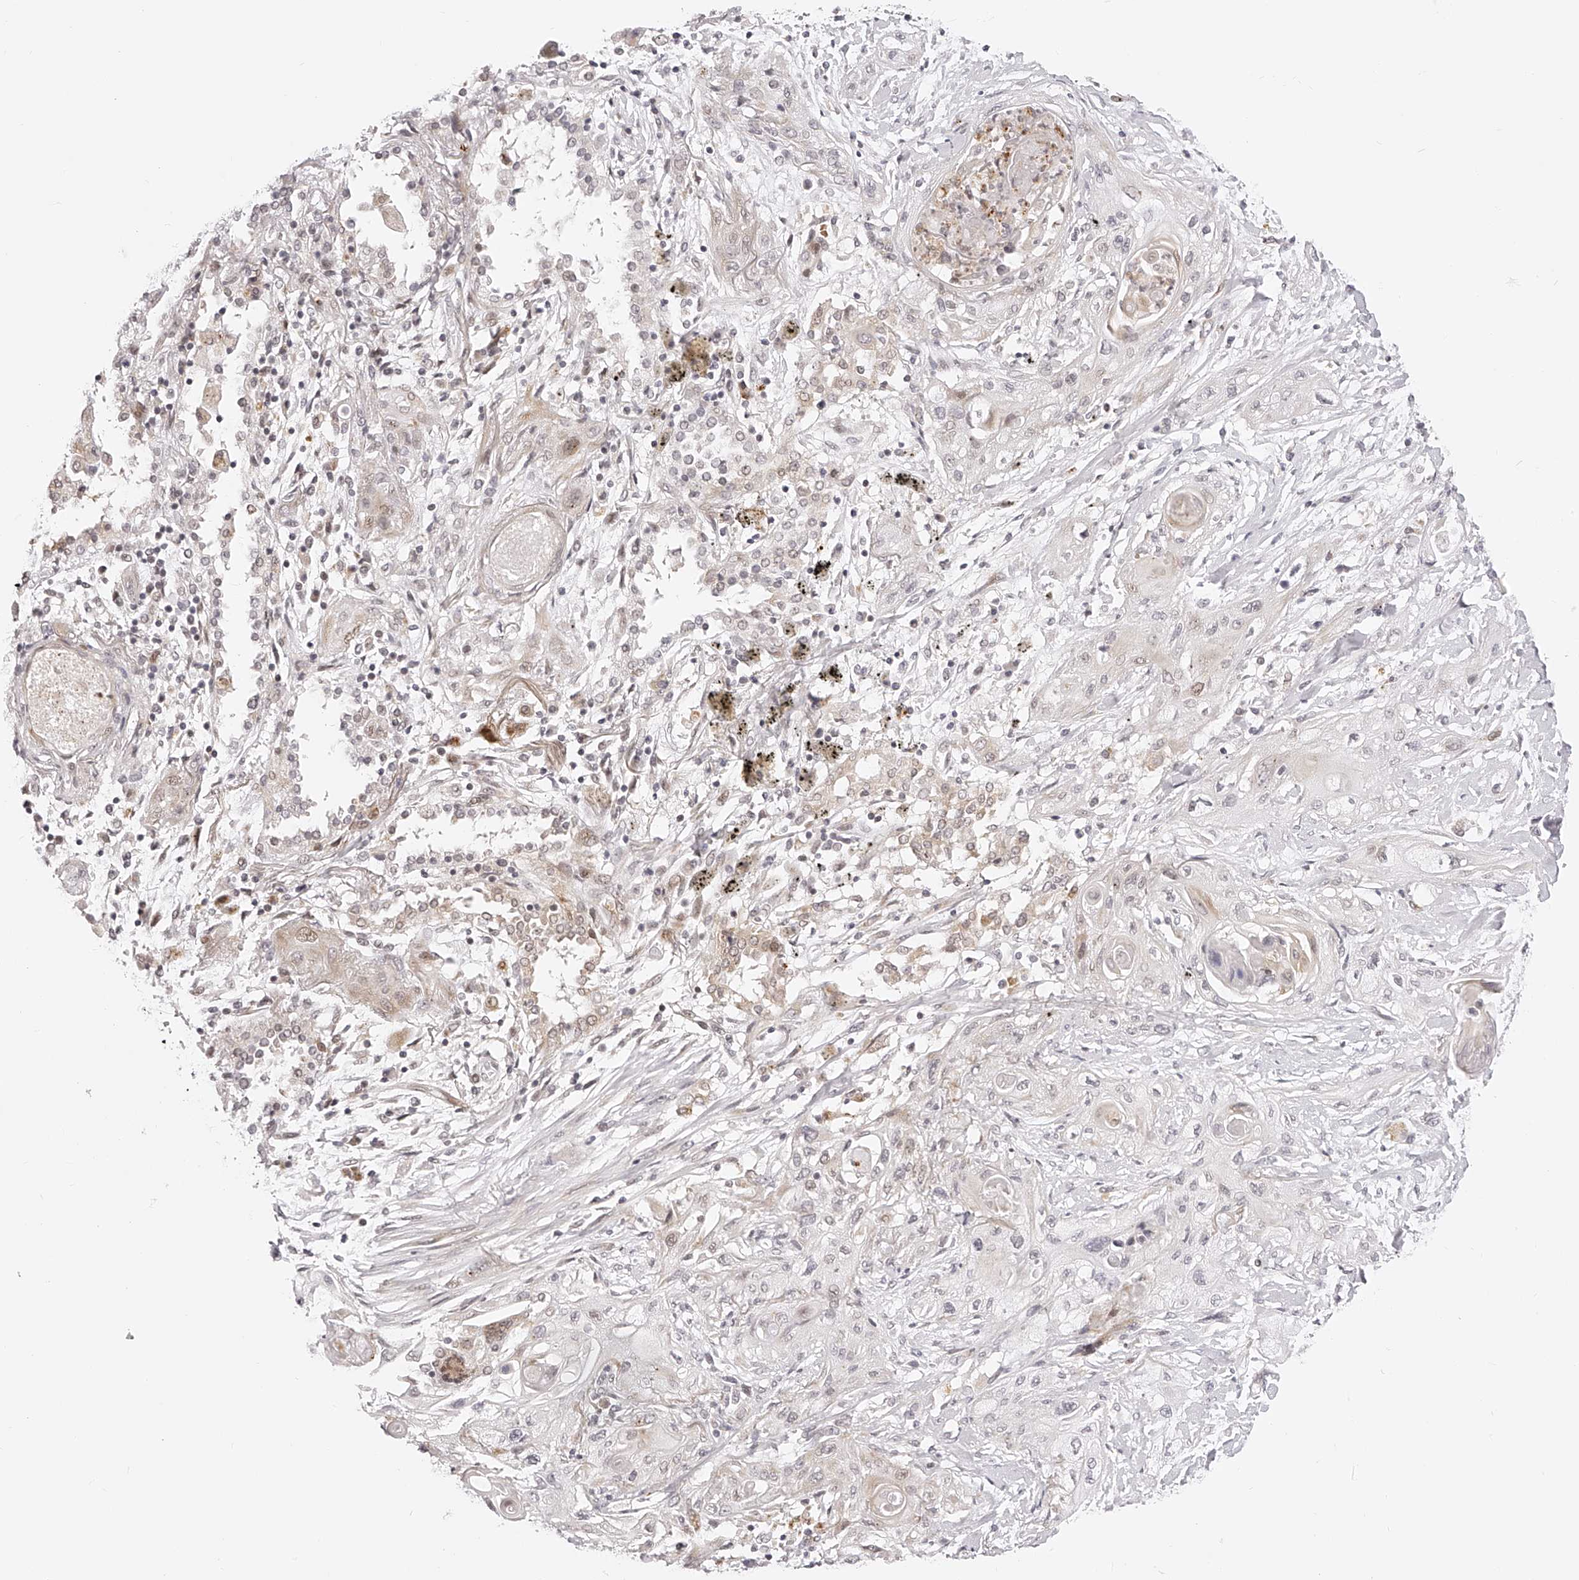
{"staining": {"intensity": "negative", "quantity": "none", "location": "none"}, "tissue": "lung cancer", "cell_type": "Tumor cells", "image_type": "cancer", "snomed": [{"axis": "morphology", "description": "Squamous cell carcinoma, NOS"}, {"axis": "topography", "description": "Lung"}], "caption": "This is a micrograph of immunohistochemistry (IHC) staining of lung squamous cell carcinoma, which shows no expression in tumor cells.", "gene": "PLEKHG1", "patient": {"sex": "female", "age": 47}}